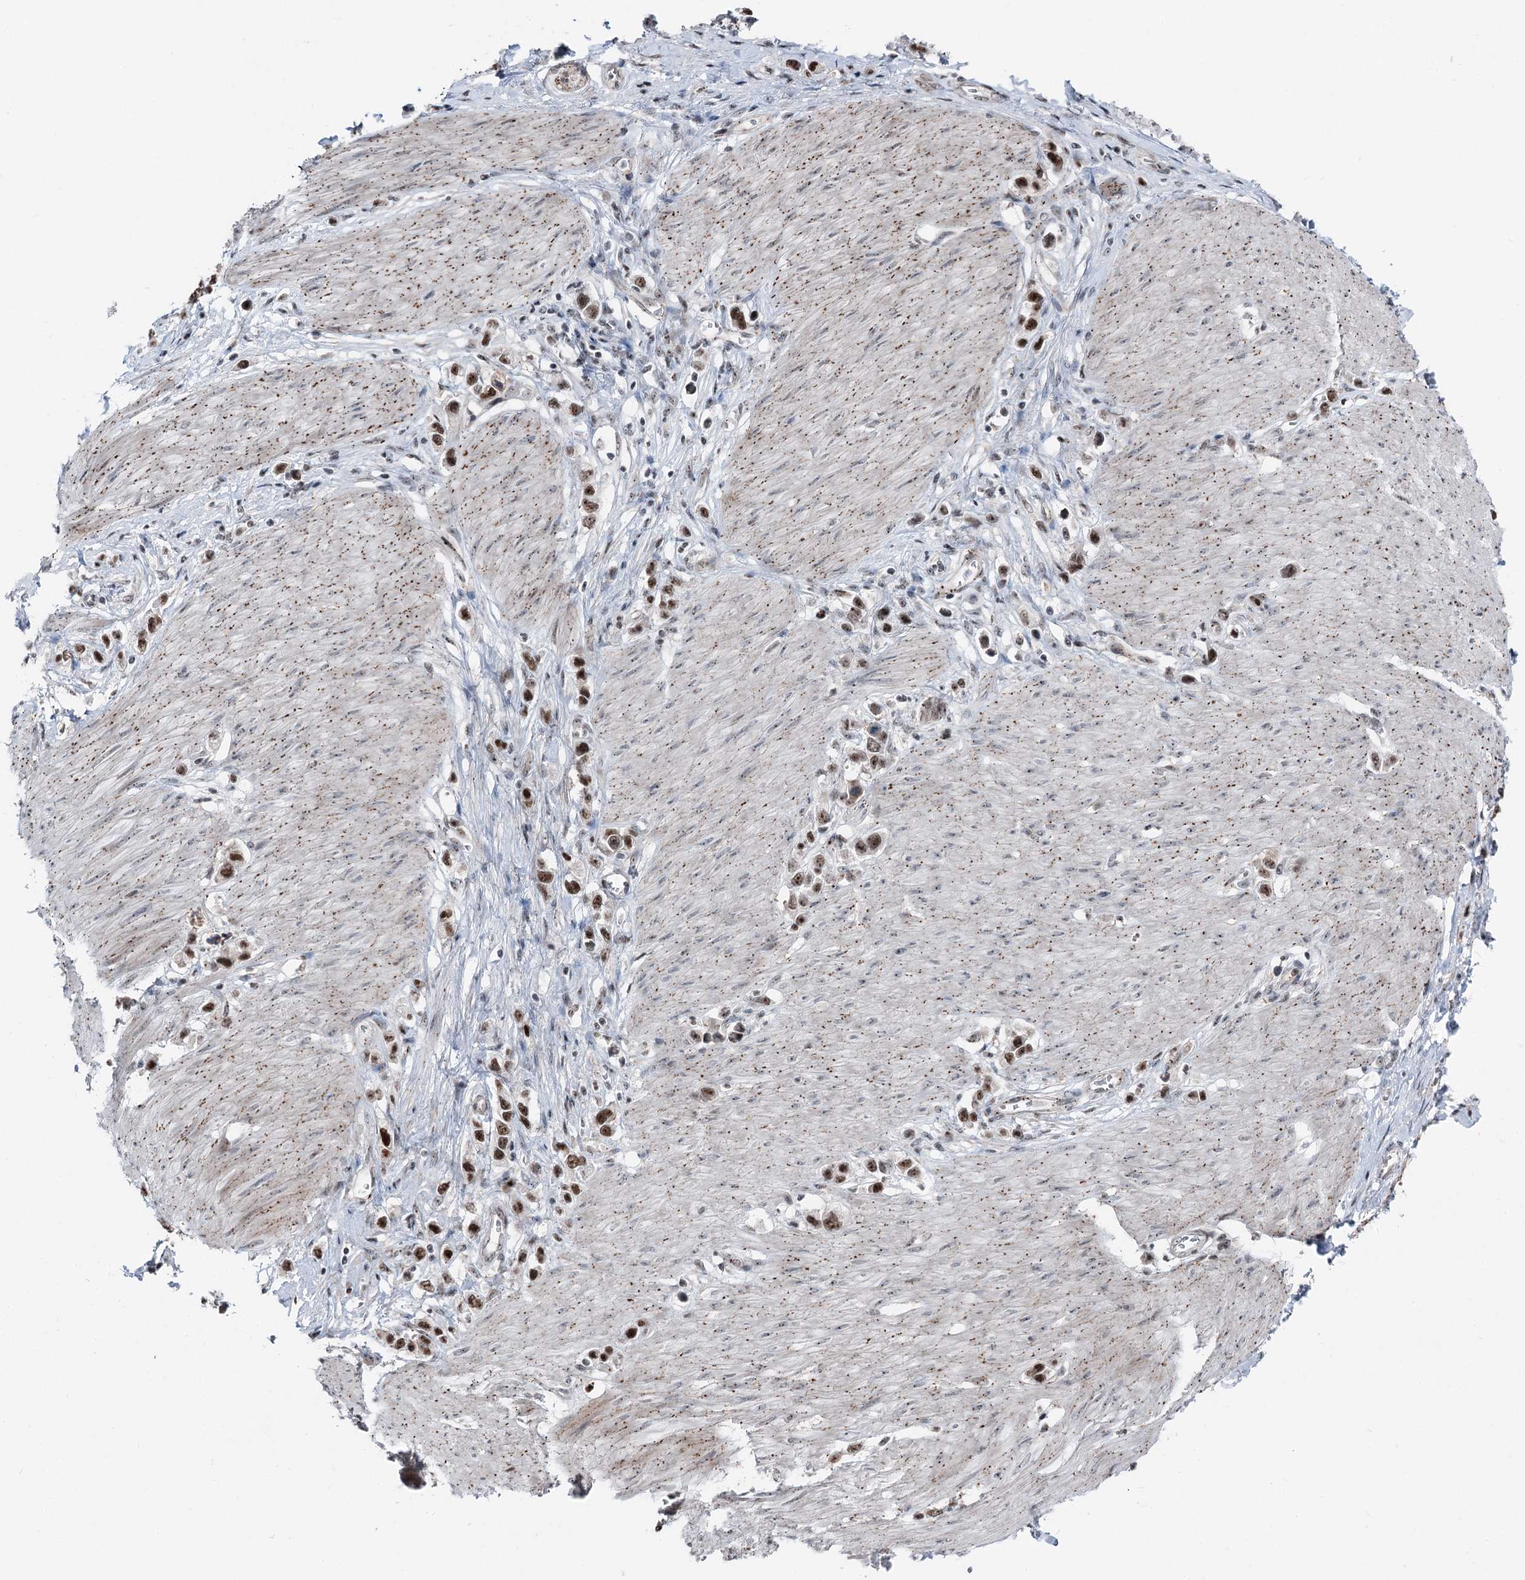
{"staining": {"intensity": "weak", "quantity": "25%-75%", "location": "nuclear"}, "tissue": "stomach cancer", "cell_type": "Tumor cells", "image_type": "cancer", "snomed": [{"axis": "morphology", "description": "Normal tissue, NOS"}, {"axis": "morphology", "description": "Adenocarcinoma, NOS"}, {"axis": "topography", "description": "Stomach, upper"}, {"axis": "topography", "description": "Stomach"}], "caption": "The histopathology image displays staining of stomach adenocarcinoma, revealing weak nuclear protein staining (brown color) within tumor cells.", "gene": "POLR2H", "patient": {"sex": "female", "age": 65}}